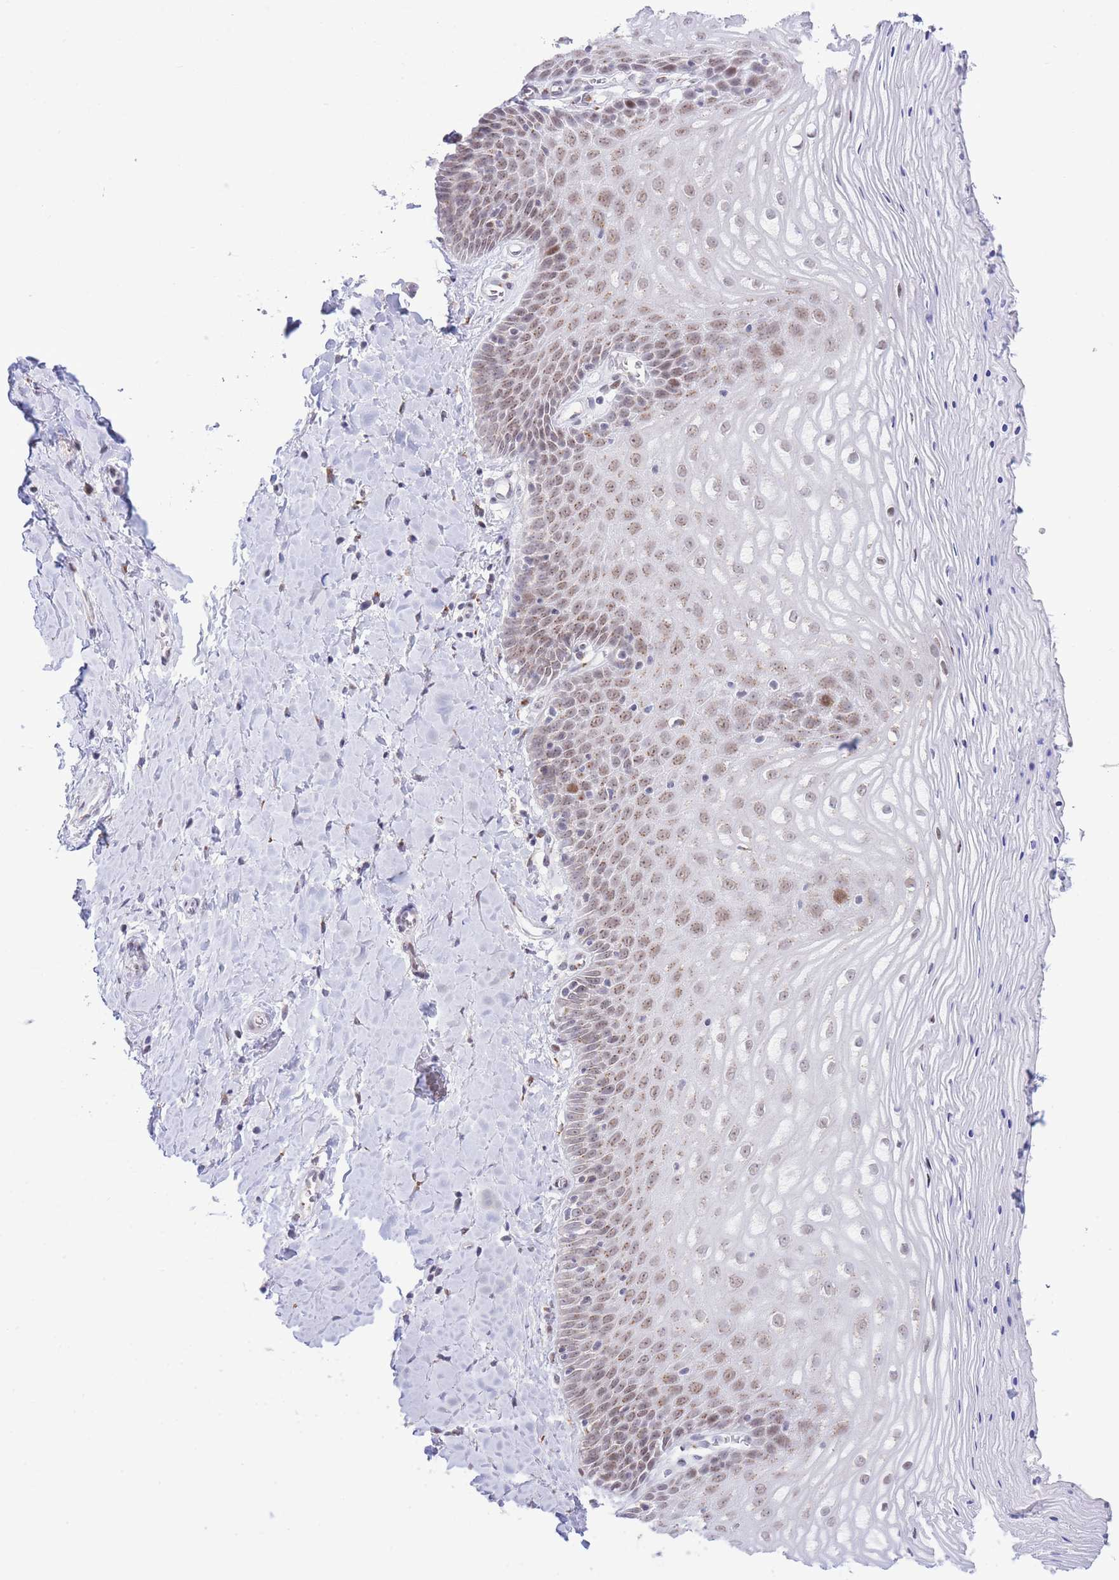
{"staining": {"intensity": "moderate", "quantity": "25%-75%", "location": "cytoplasmic/membranous,nuclear"}, "tissue": "vagina", "cell_type": "Squamous epithelial cells", "image_type": "normal", "snomed": [{"axis": "morphology", "description": "Normal tissue, NOS"}, {"axis": "topography", "description": "Vagina"}], "caption": "Squamous epithelial cells show medium levels of moderate cytoplasmic/membranous,nuclear staining in approximately 25%-75% of cells in unremarkable human vagina. (DAB IHC, brown staining for protein, blue staining for nuclei).", "gene": "INO80C", "patient": {"sex": "female", "age": 65}}